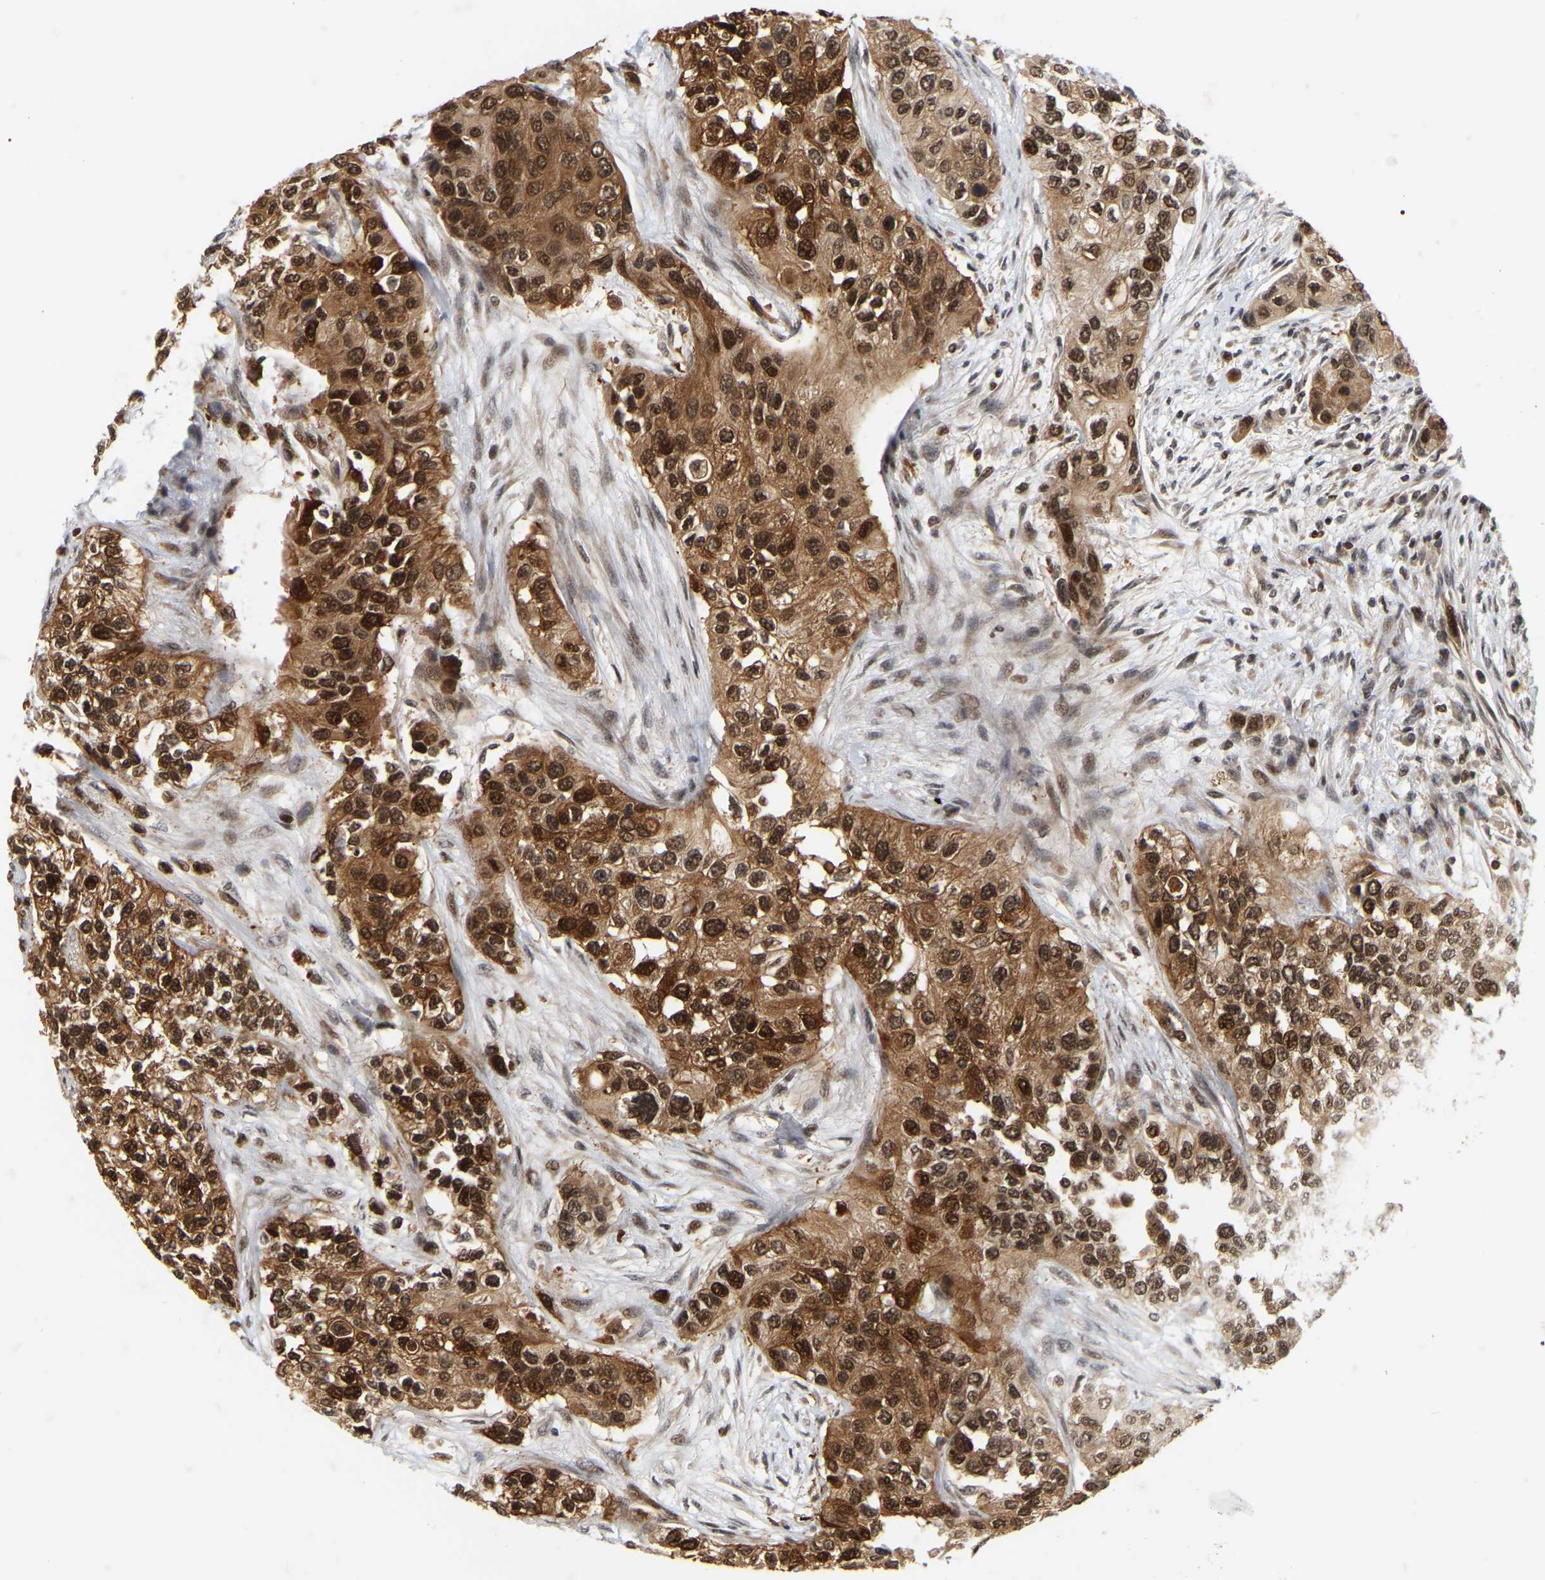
{"staining": {"intensity": "strong", "quantity": ">75%", "location": "cytoplasmic/membranous,nuclear"}, "tissue": "urothelial cancer", "cell_type": "Tumor cells", "image_type": "cancer", "snomed": [{"axis": "morphology", "description": "Urothelial carcinoma, High grade"}, {"axis": "topography", "description": "Urinary bladder"}], "caption": "Immunohistochemistry staining of urothelial cancer, which exhibits high levels of strong cytoplasmic/membranous and nuclear staining in about >75% of tumor cells indicating strong cytoplasmic/membranous and nuclear protein positivity. The staining was performed using DAB (3,3'-diaminobenzidine) (brown) for protein detection and nuclei were counterstained in hematoxylin (blue).", "gene": "NFE2L2", "patient": {"sex": "female", "age": 56}}